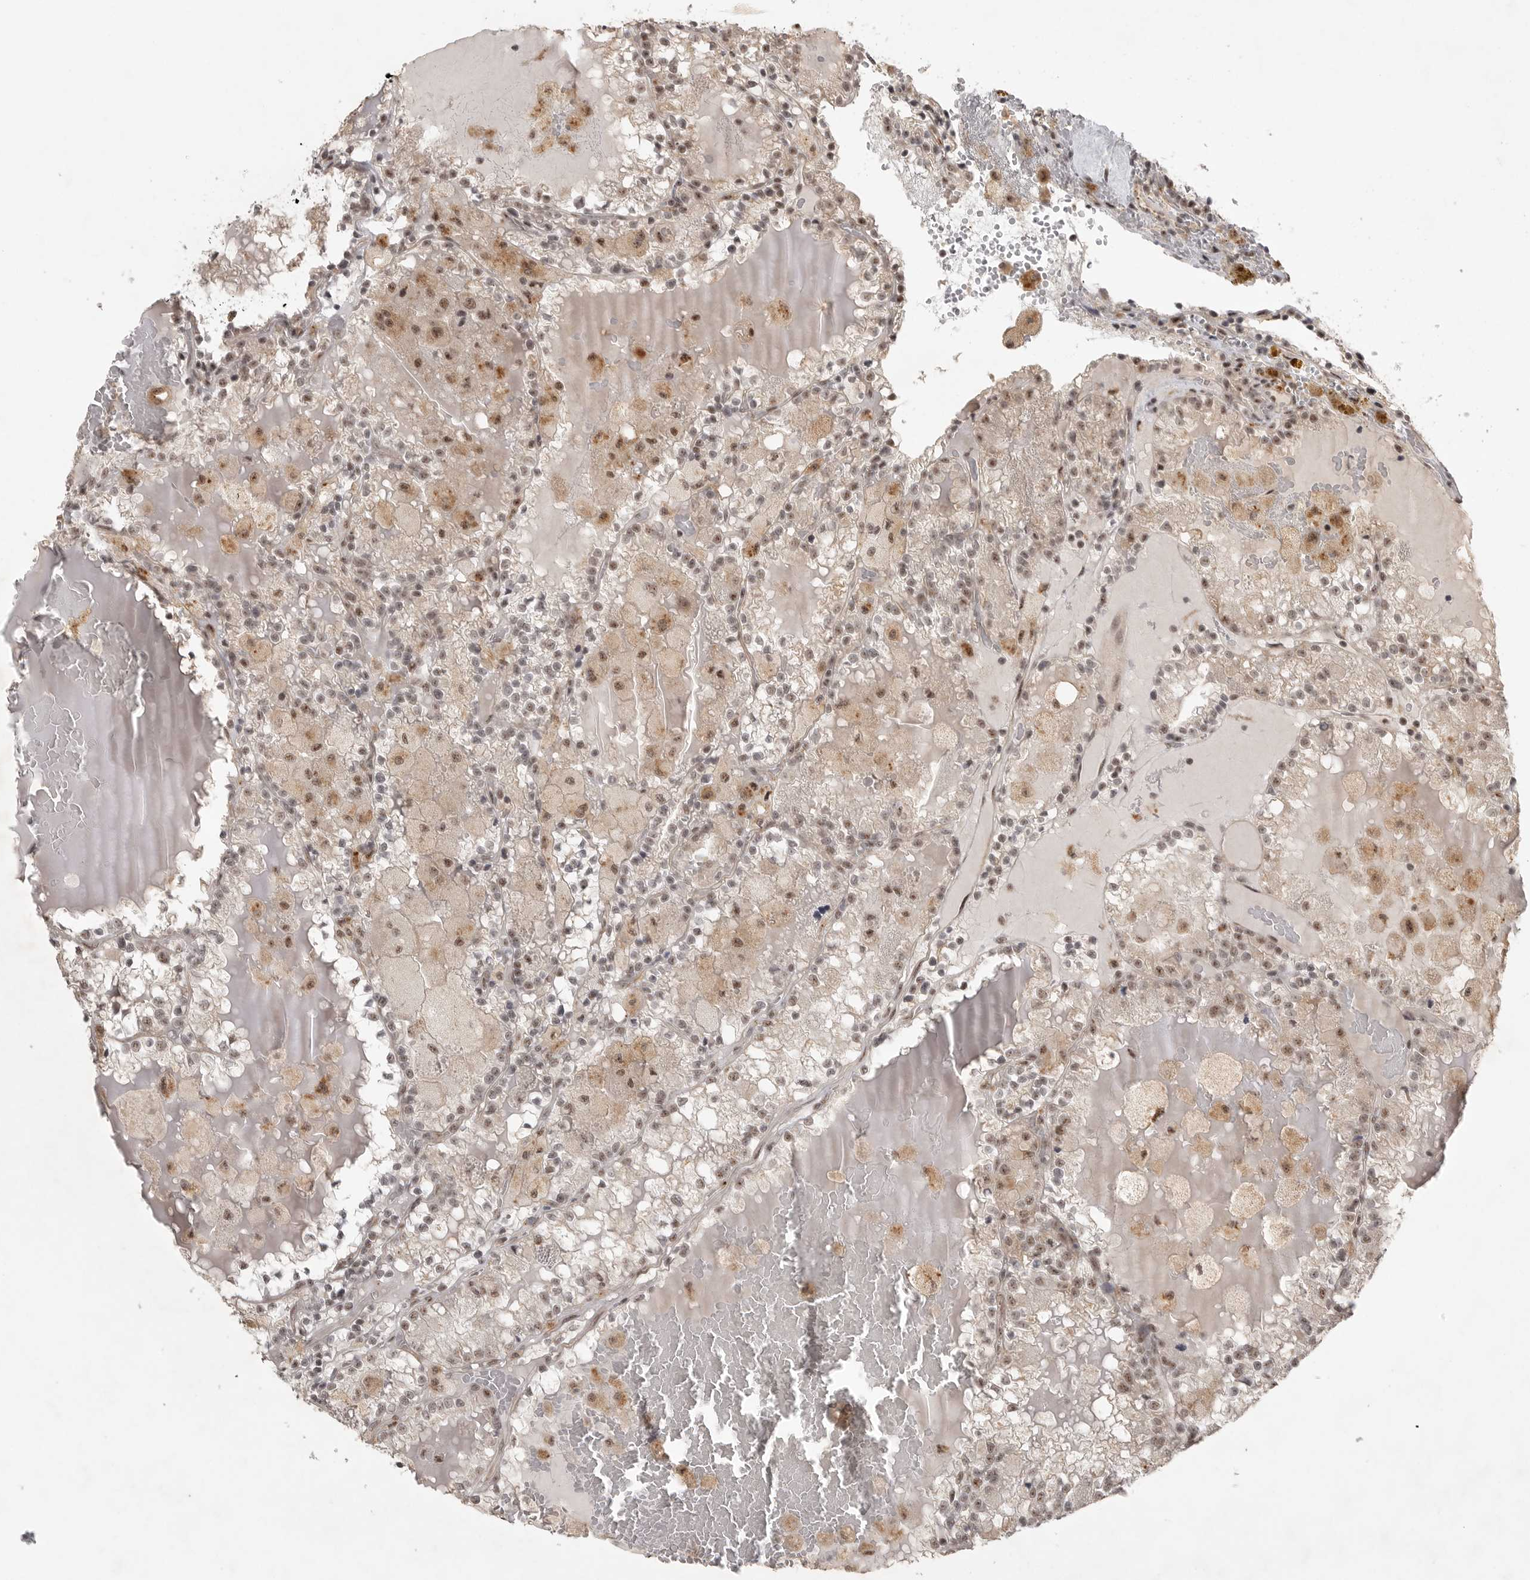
{"staining": {"intensity": "weak", "quantity": "25%-75%", "location": "nuclear"}, "tissue": "renal cancer", "cell_type": "Tumor cells", "image_type": "cancer", "snomed": [{"axis": "morphology", "description": "Adenocarcinoma, NOS"}, {"axis": "topography", "description": "Kidney"}], "caption": "Immunohistochemistry (IHC) photomicrograph of human renal adenocarcinoma stained for a protein (brown), which demonstrates low levels of weak nuclear expression in approximately 25%-75% of tumor cells.", "gene": "POMP", "patient": {"sex": "female", "age": 56}}